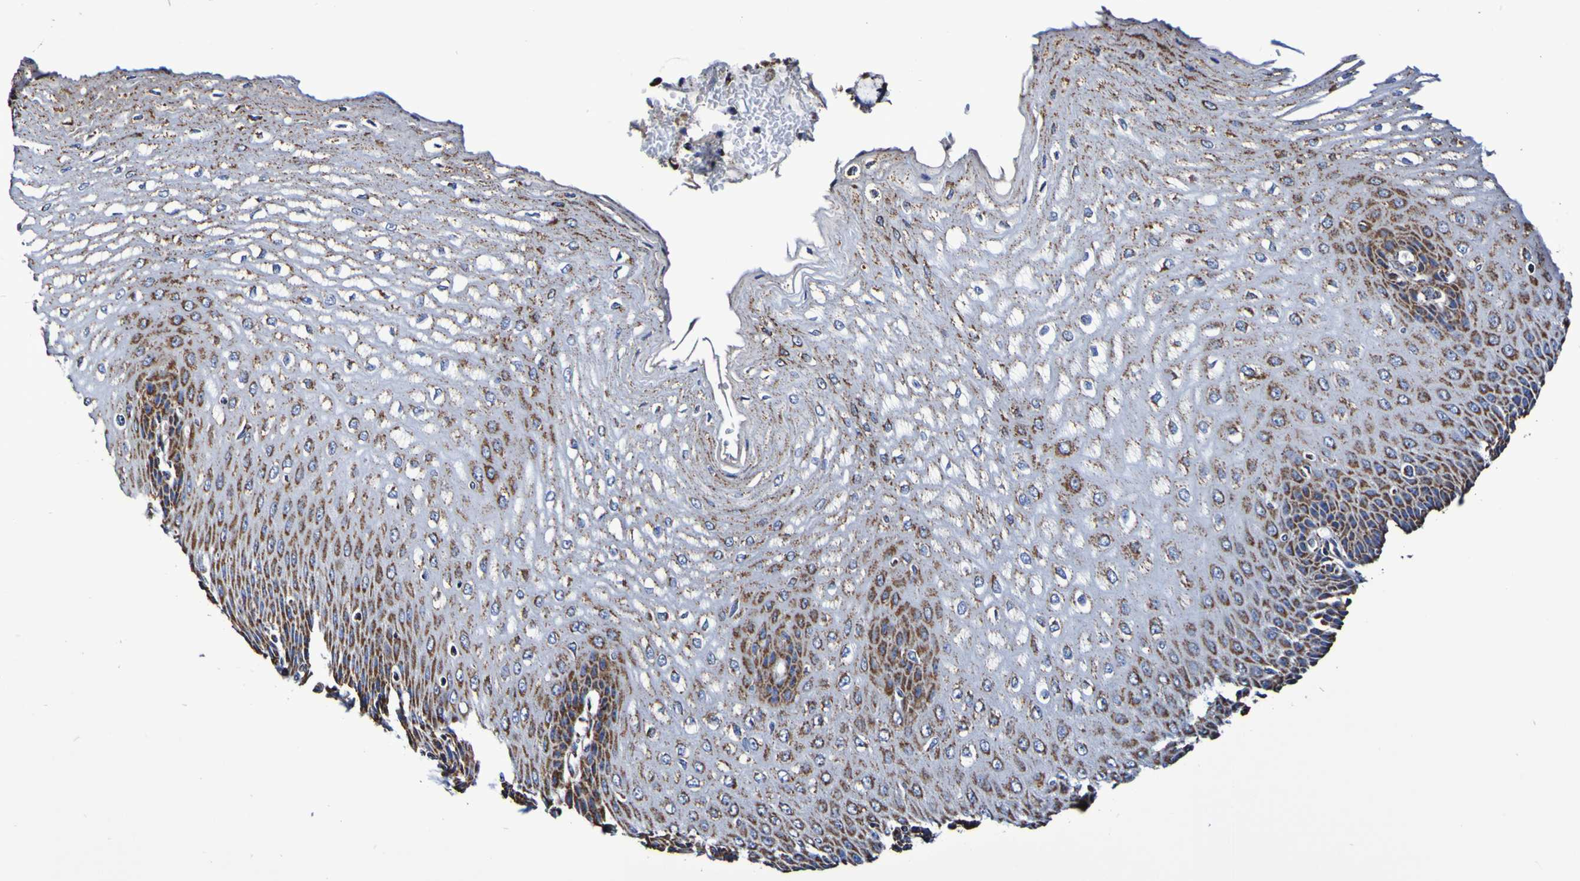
{"staining": {"intensity": "strong", "quantity": "25%-75%", "location": "cytoplasmic/membranous"}, "tissue": "esophagus", "cell_type": "Squamous epithelial cells", "image_type": "normal", "snomed": [{"axis": "morphology", "description": "Normal tissue, NOS"}, {"axis": "topography", "description": "Esophagus"}], "caption": "The image displays immunohistochemical staining of normal esophagus. There is strong cytoplasmic/membranous expression is present in approximately 25%-75% of squamous epithelial cells.", "gene": "IL18R1", "patient": {"sex": "male", "age": 54}}